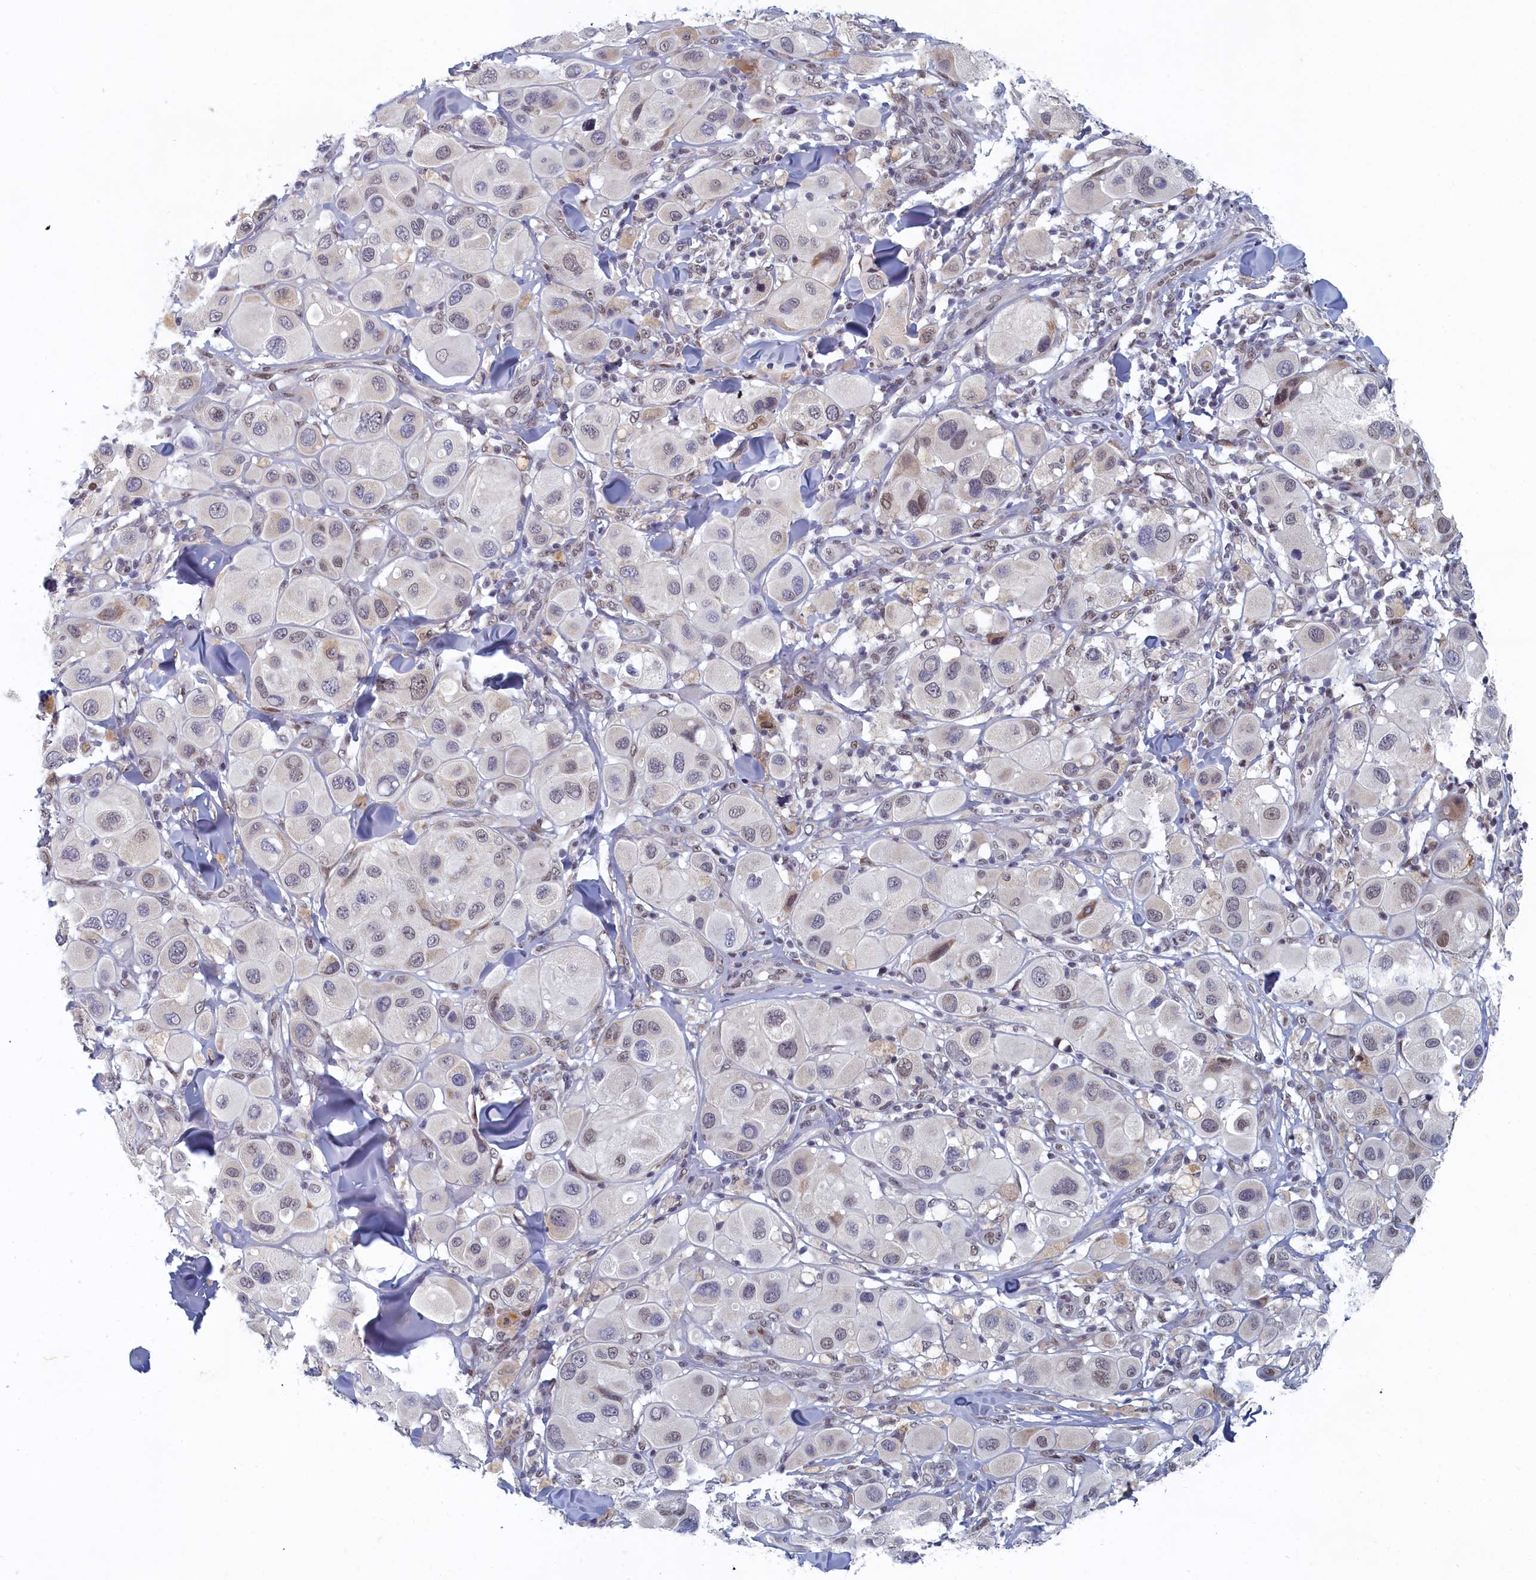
{"staining": {"intensity": "negative", "quantity": "none", "location": "none"}, "tissue": "melanoma", "cell_type": "Tumor cells", "image_type": "cancer", "snomed": [{"axis": "morphology", "description": "Malignant melanoma, Metastatic site"}, {"axis": "topography", "description": "Skin"}], "caption": "Malignant melanoma (metastatic site) was stained to show a protein in brown. There is no significant positivity in tumor cells. (DAB IHC with hematoxylin counter stain).", "gene": "DNAJC17", "patient": {"sex": "male", "age": 41}}